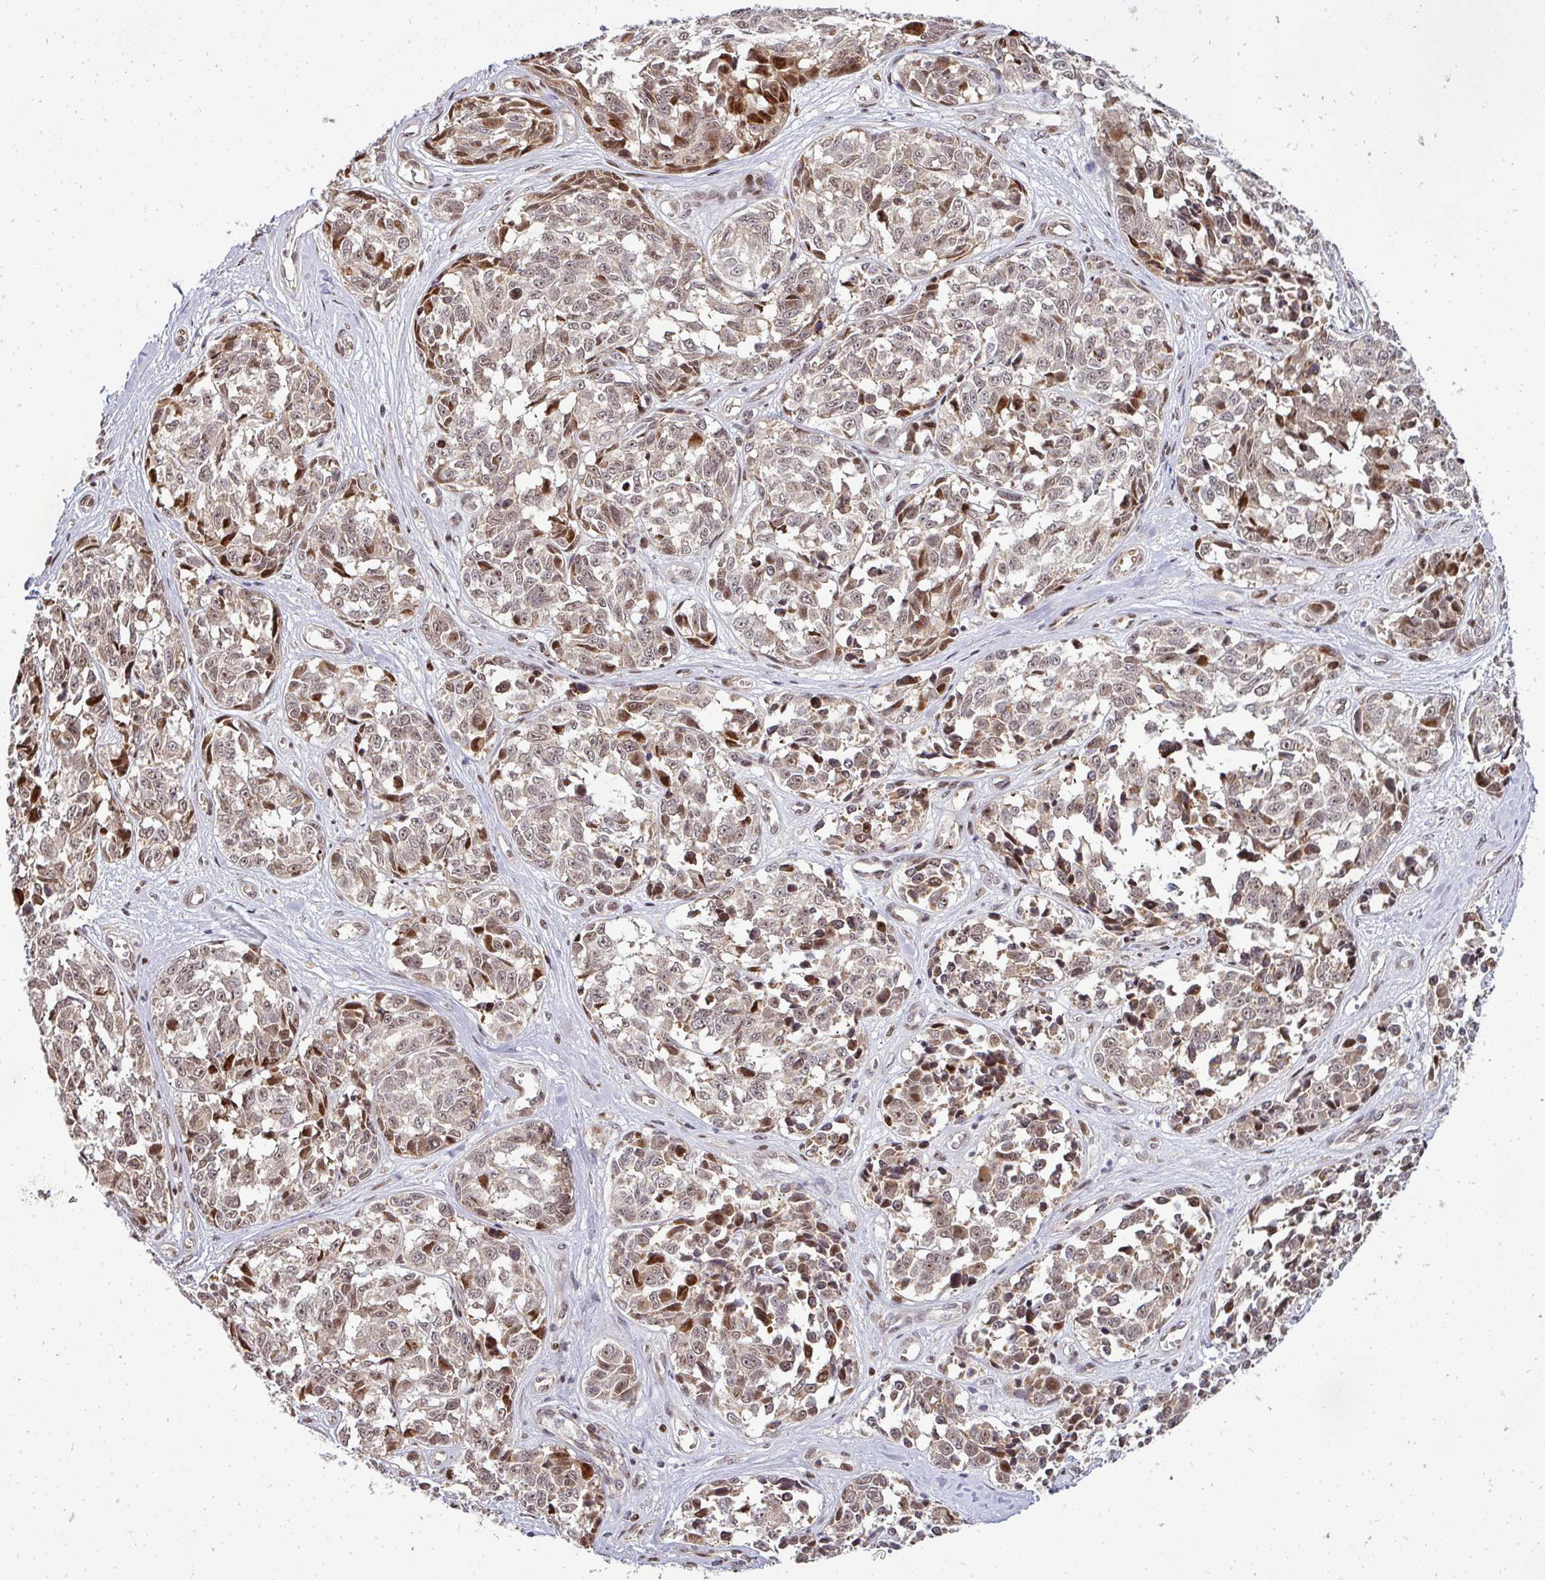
{"staining": {"intensity": "moderate", "quantity": ">75%", "location": "nuclear"}, "tissue": "melanoma", "cell_type": "Tumor cells", "image_type": "cancer", "snomed": [{"axis": "morphology", "description": "Normal tissue, NOS"}, {"axis": "morphology", "description": "Malignant melanoma, NOS"}, {"axis": "topography", "description": "Skin"}], "caption": "Malignant melanoma tissue shows moderate nuclear expression in approximately >75% of tumor cells", "gene": "PATZ1", "patient": {"sex": "female", "age": 64}}